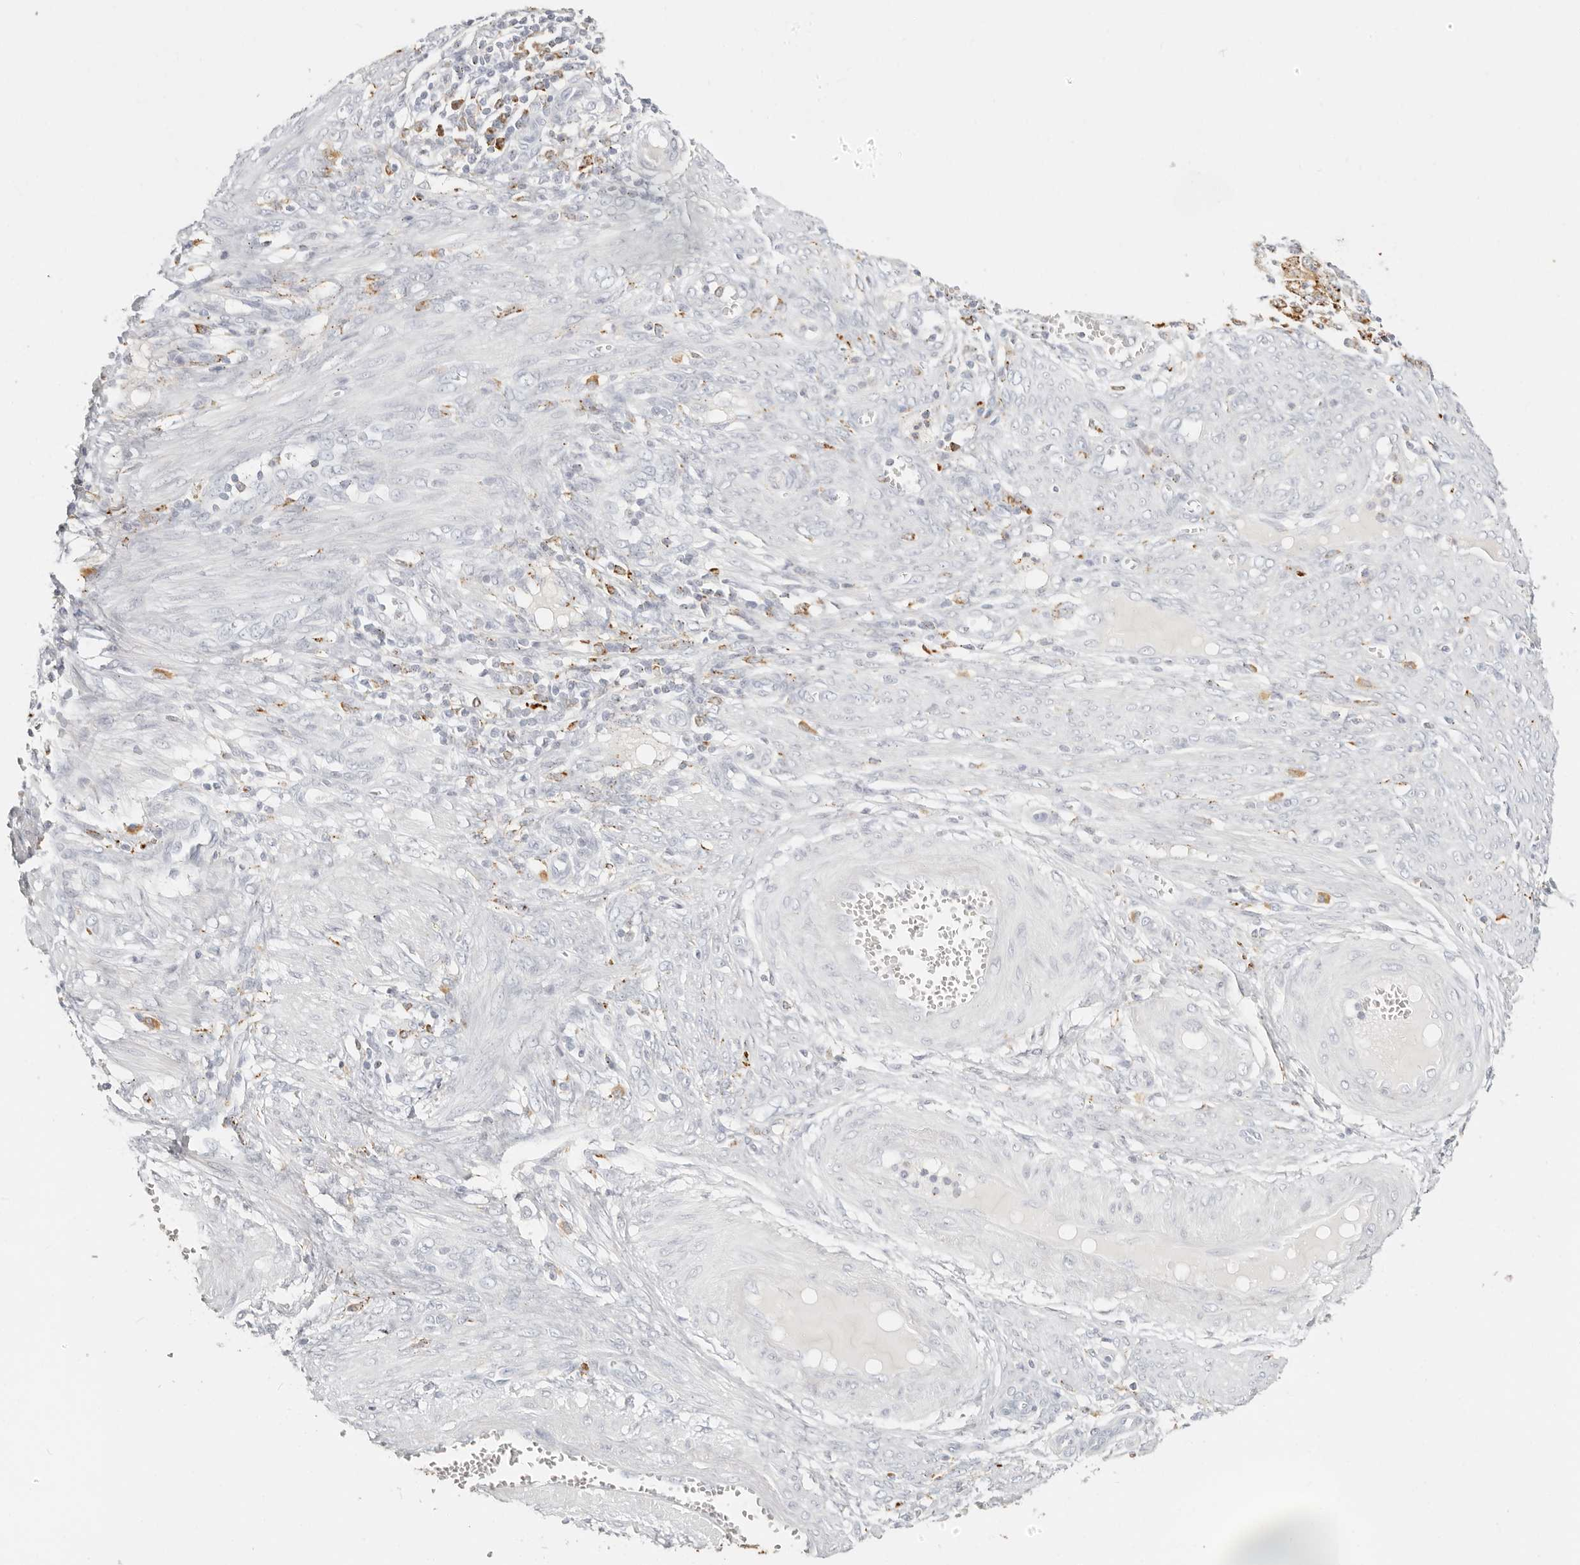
{"staining": {"intensity": "negative", "quantity": "none", "location": "none"}, "tissue": "endometrial cancer", "cell_type": "Tumor cells", "image_type": "cancer", "snomed": [{"axis": "morphology", "description": "Adenocarcinoma, NOS"}, {"axis": "topography", "description": "Endometrium"}], "caption": "Histopathology image shows no significant protein expression in tumor cells of endometrial cancer.", "gene": "RNASET2", "patient": {"sex": "female", "age": 49}}